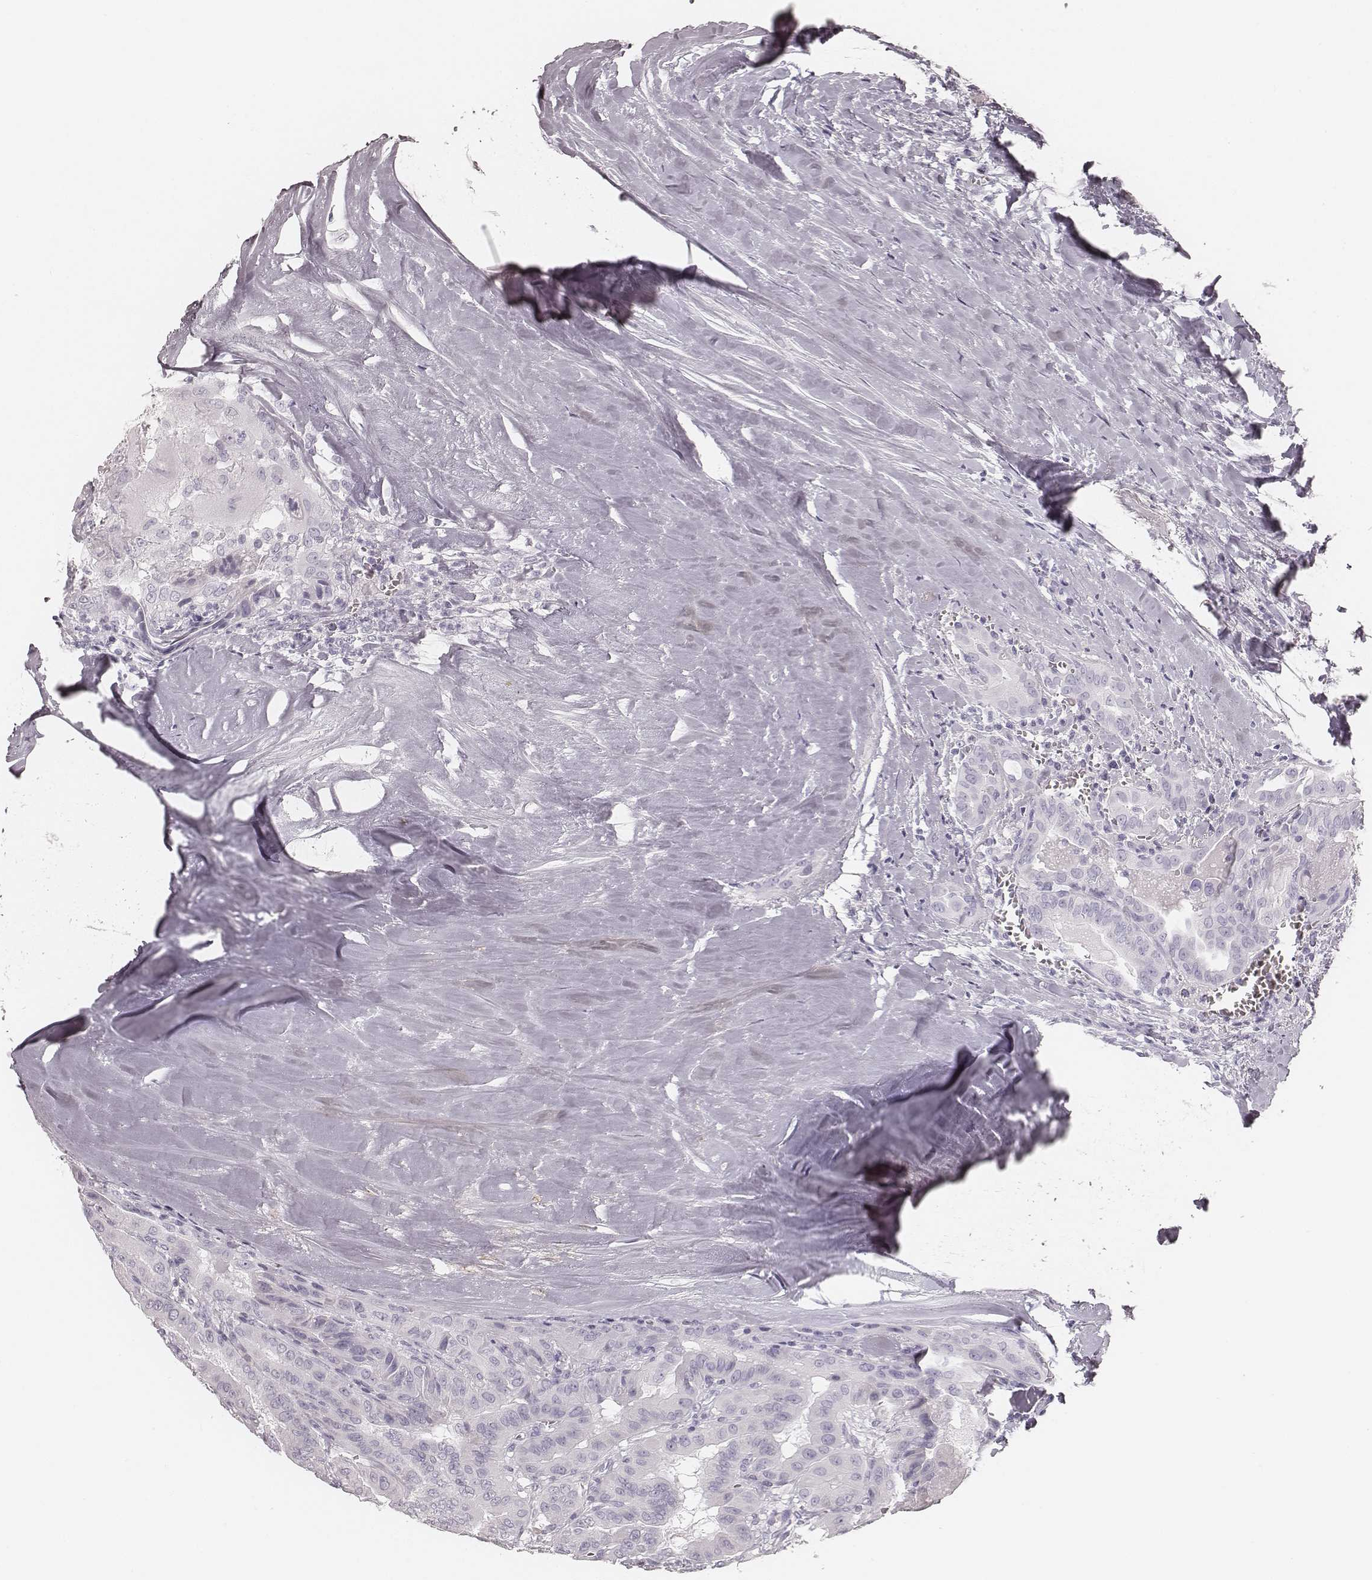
{"staining": {"intensity": "negative", "quantity": "none", "location": "none"}, "tissue": "thyroid cancer", "cell_type": "Tumor cells", "image_type": "cancer", "snomed": [{"axis": "morphology", "description": "Papillary adenocarcinoma, NOS"}, {"axis": "topography", "description": "Thyroid gland"}], "caption": "This is a image of immunohistochemistry (IHC) staining of thyroid papillary adenocarcinoma, which shows no staining in tumor cells. The staining is performed using DAB (3,3'-diaminobenzidine) brown chromogen with nuclei counter-stained in using hematoxylin.", "gene": "KRT82", "patient": {"sex": "female", "age": 37}}